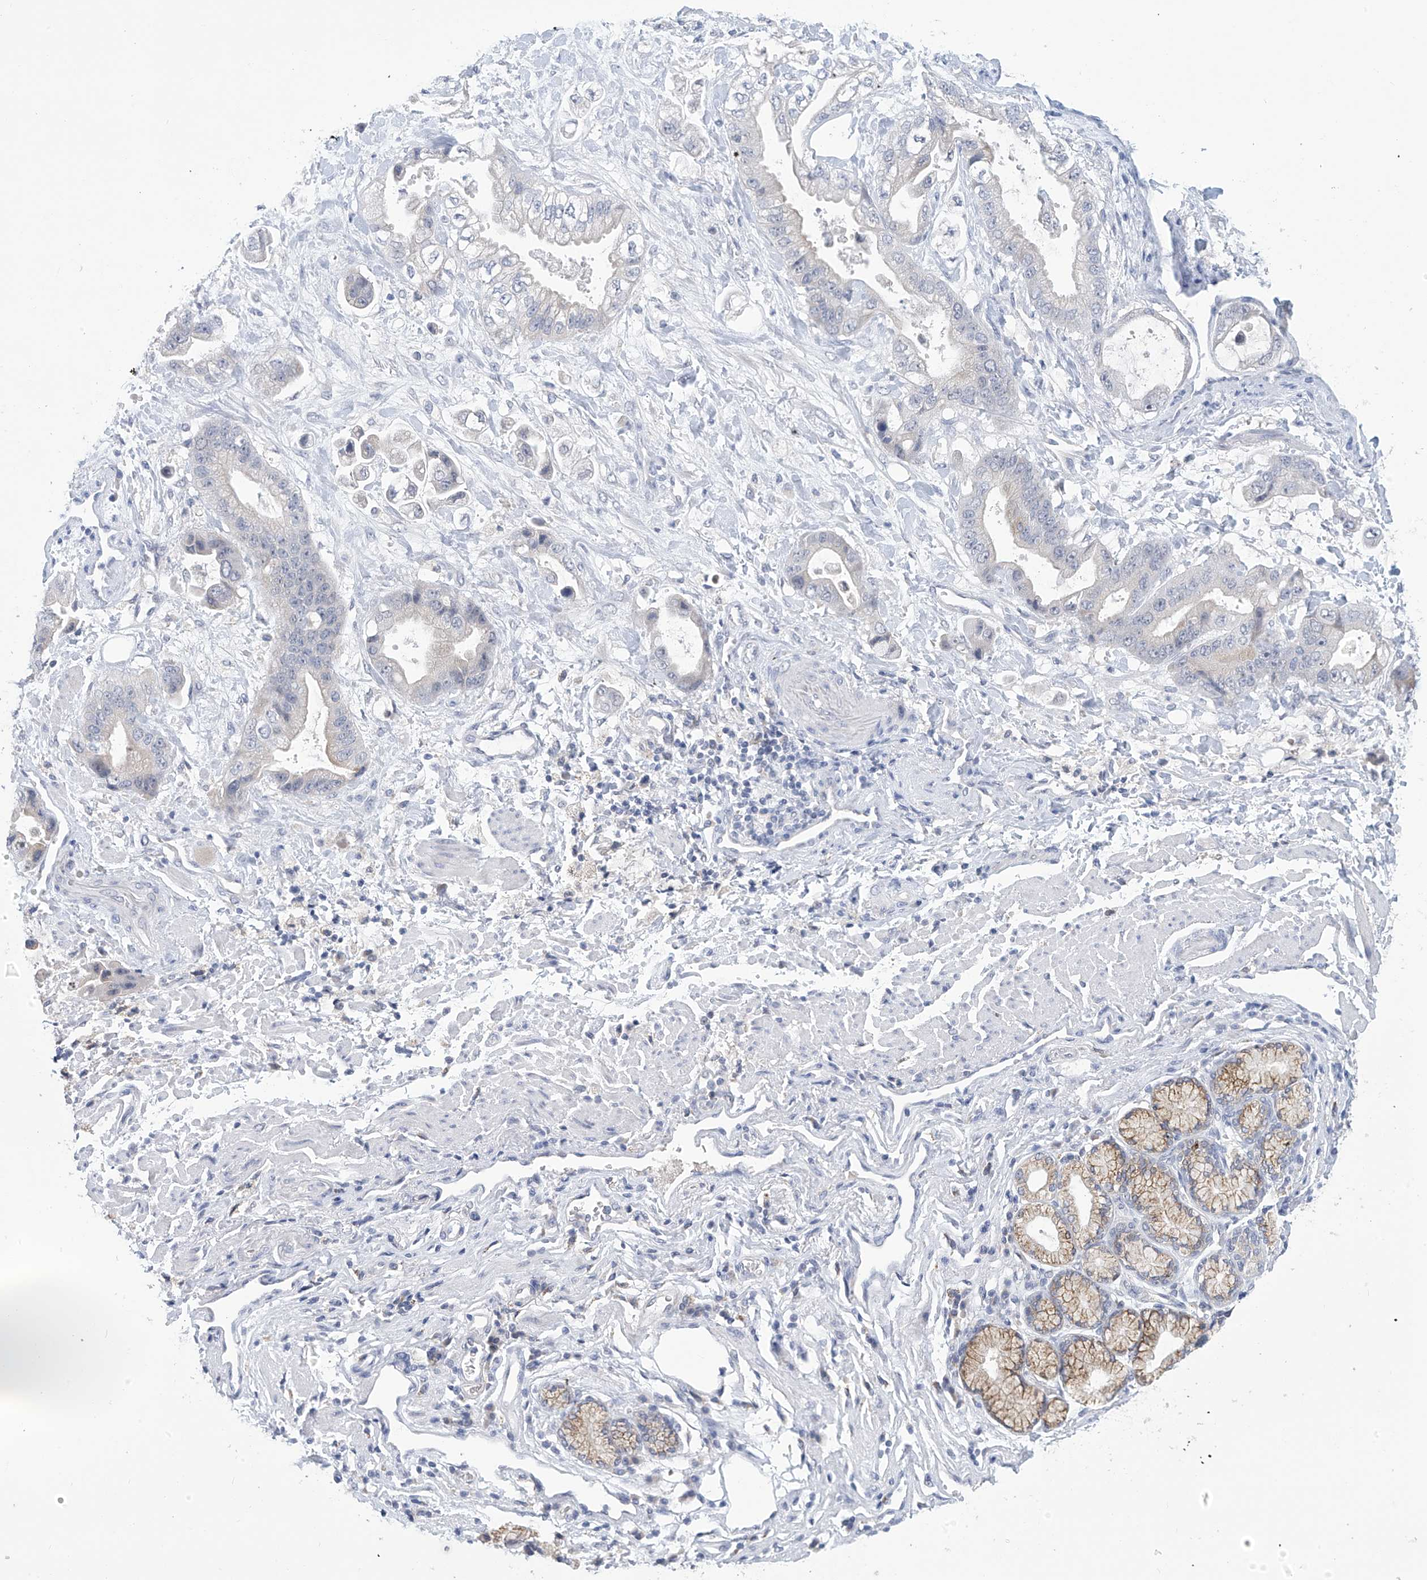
{"staining": {"intensity": "negative", "quantity": "none", "location": "none"}, "tissue": "stomach cancer", "cell_type": "Tumor cells", "image_type": "cancer", "snomed": [{"axis": "morphology", "description": "Adenocarcinoma, NOS"}, {"axis": "topography", "description": "Stomach"}], "caption": "DAB (3,3'-diaminobenzidine) immunohistochemical staining of human stomach cancer reveals no significant expression in tumor cells. (Immunohistochemistry, brightfield microscopy, high magnification).", "gene": "IBA57", "patient": {"sex": "male", "age": 62}}